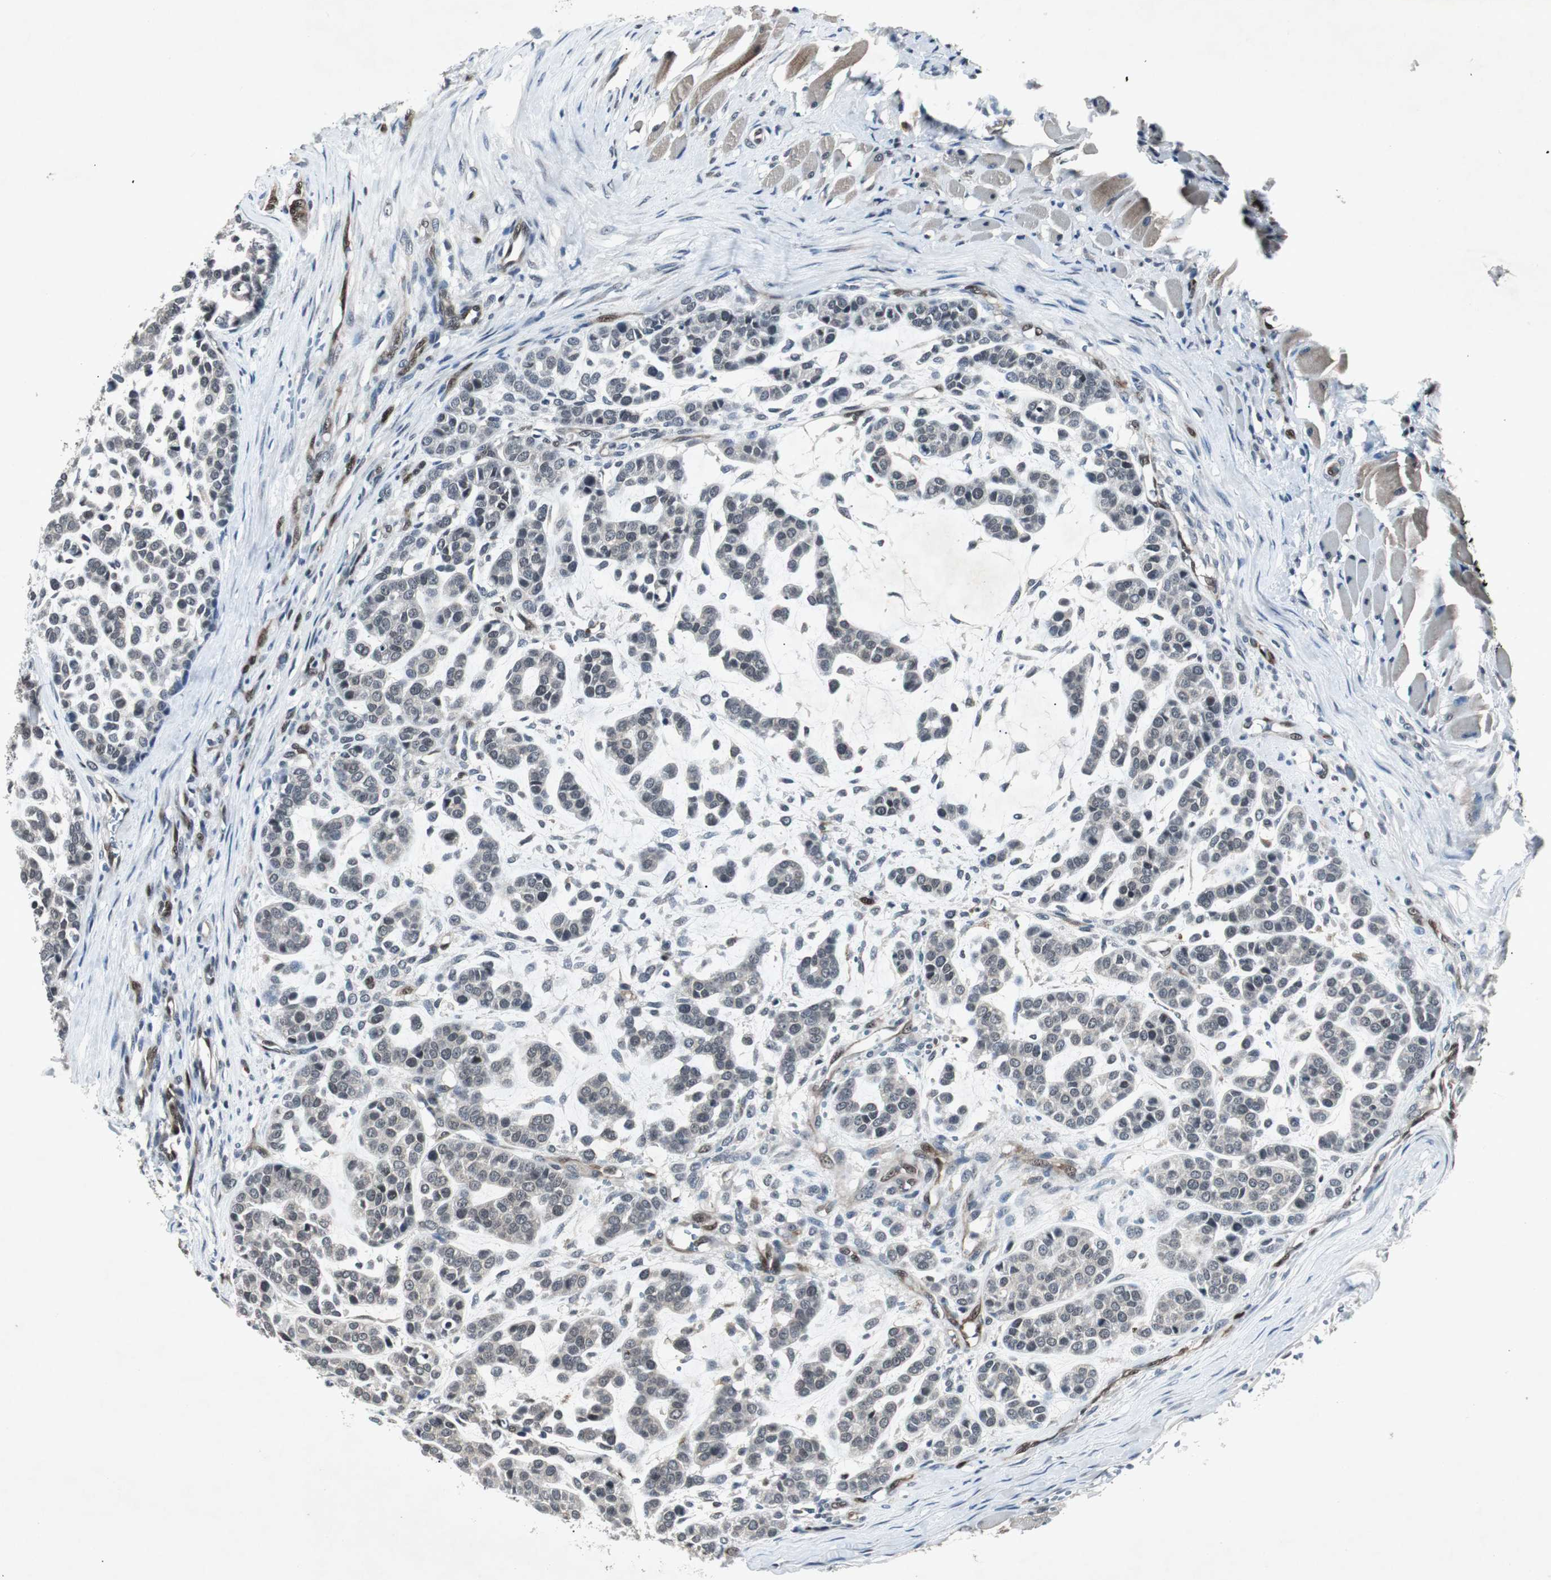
{"staining": {"intensity": "negative", "quantity": "none", "location": "none"}, "tissue": "head and neck cancer", "cell_type": "Tumor cells", "image_type": "cancer", "snomed": [{"axis": "morphology", "description": "Adenocarcinoma, NOS"}, {"axis": "morphology", "description": "Adenoma, NOS"}, {"axis": "topography", "description": "Head-Neck"}], "caption": "Histopathology image shows no protein staining in tumor cells of head and neck cancer (adenoma) tissue.", "gene": "SMAD1", "patient": {"sex": "female", "age": 55}}